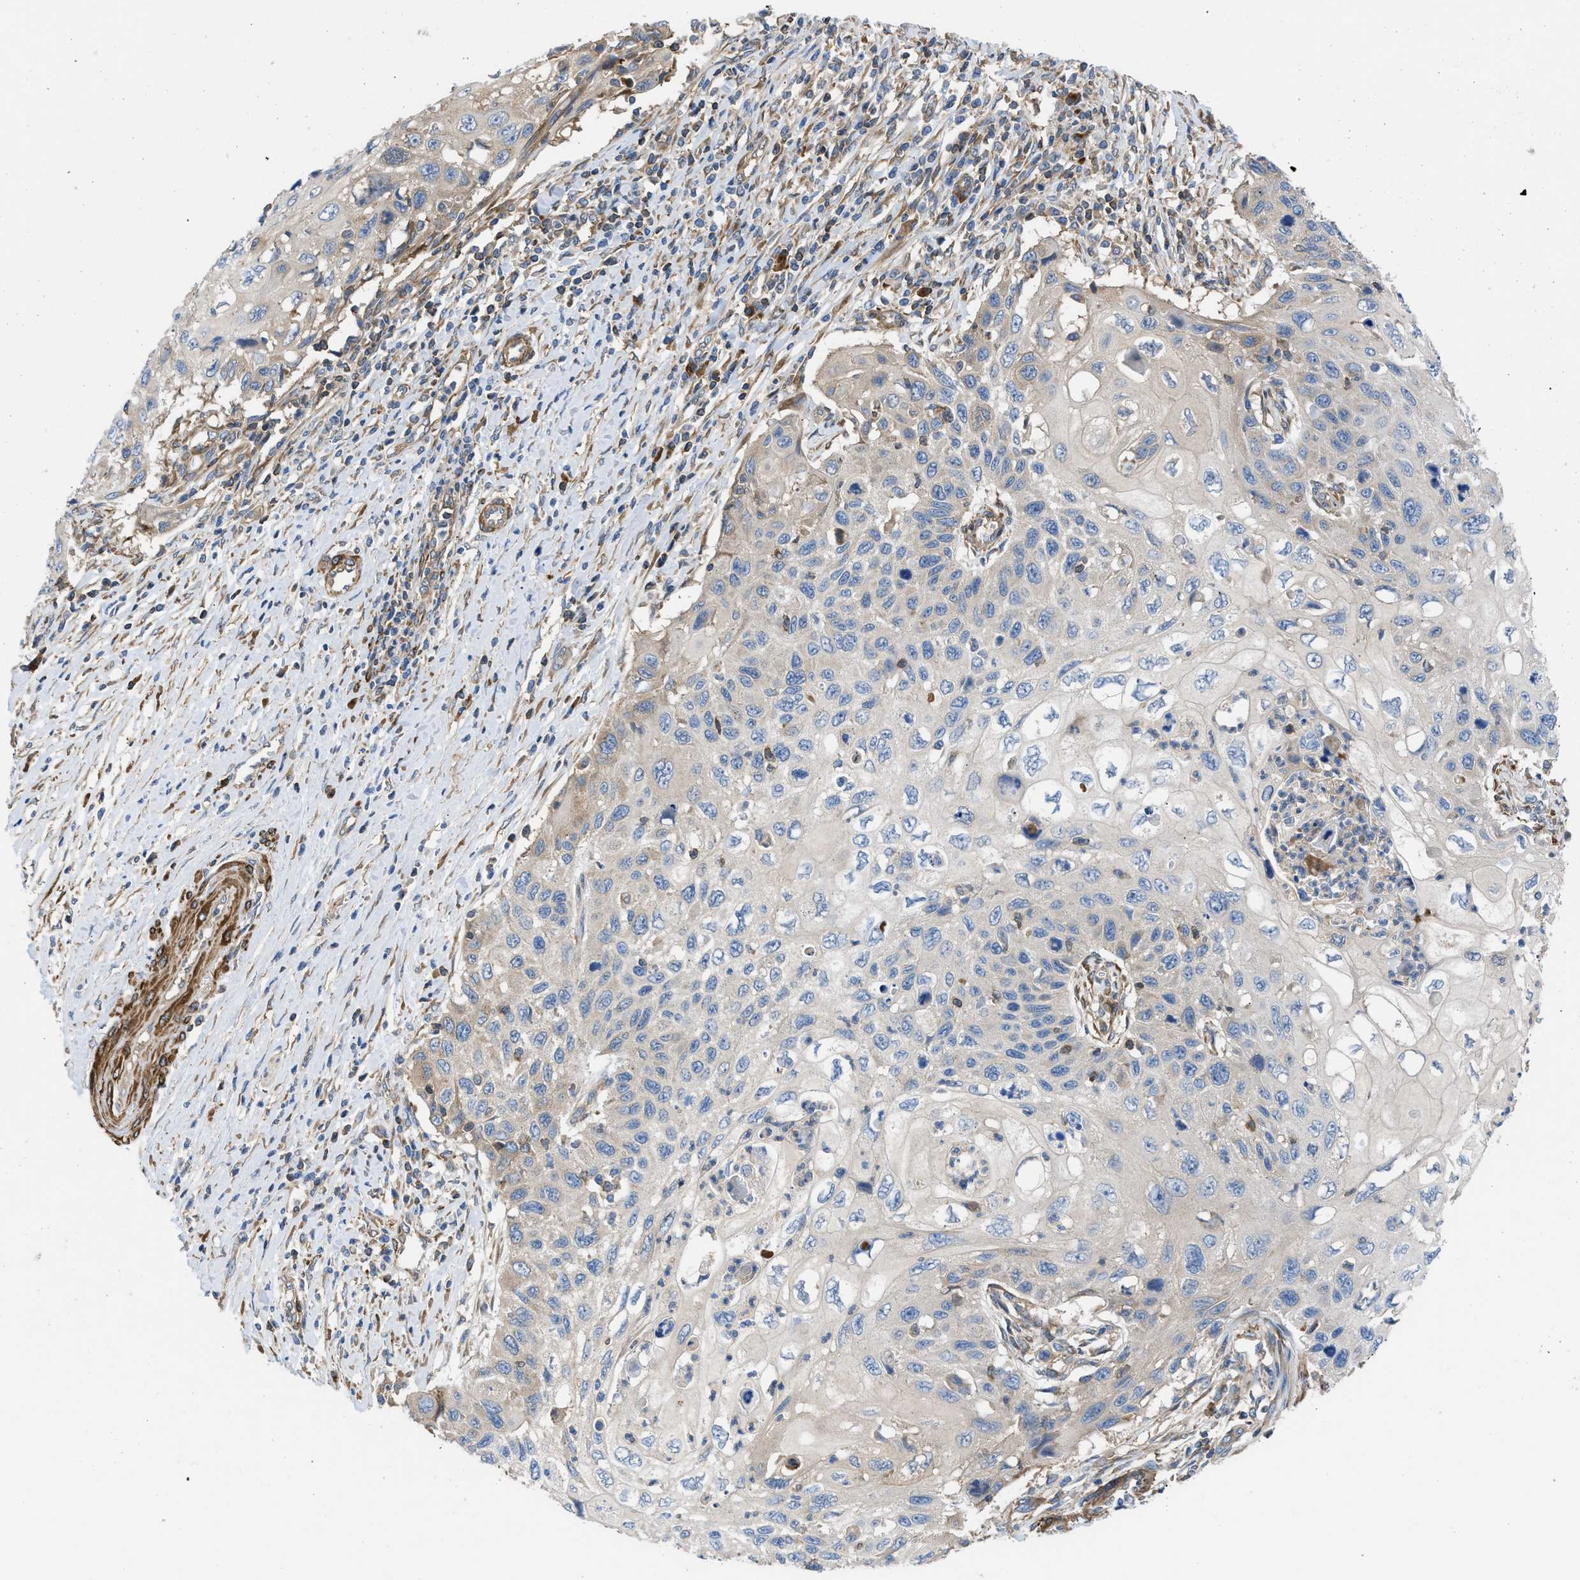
{"staining": {"intensity": "weak", "quantity": "<25%", "location": "cytoplasmic/membranous"}, "tissue": "cervical cancer", "cell_type": "Tumor cells", "image_type": "cancer", "snomed": [{"axis": "morphology", "description": "Squamous cell carcinoma, NOS"}, {"axis": "topography", "description": "Cervix"}], "caption": "The IHC image has no significant staining in tumor cells of cervical cancer tissue. (DAB IHC visualized using brightfield microscopy, high magnification).", "gene": "CHKB", "patient": {"sex": "female", "age": 70}}